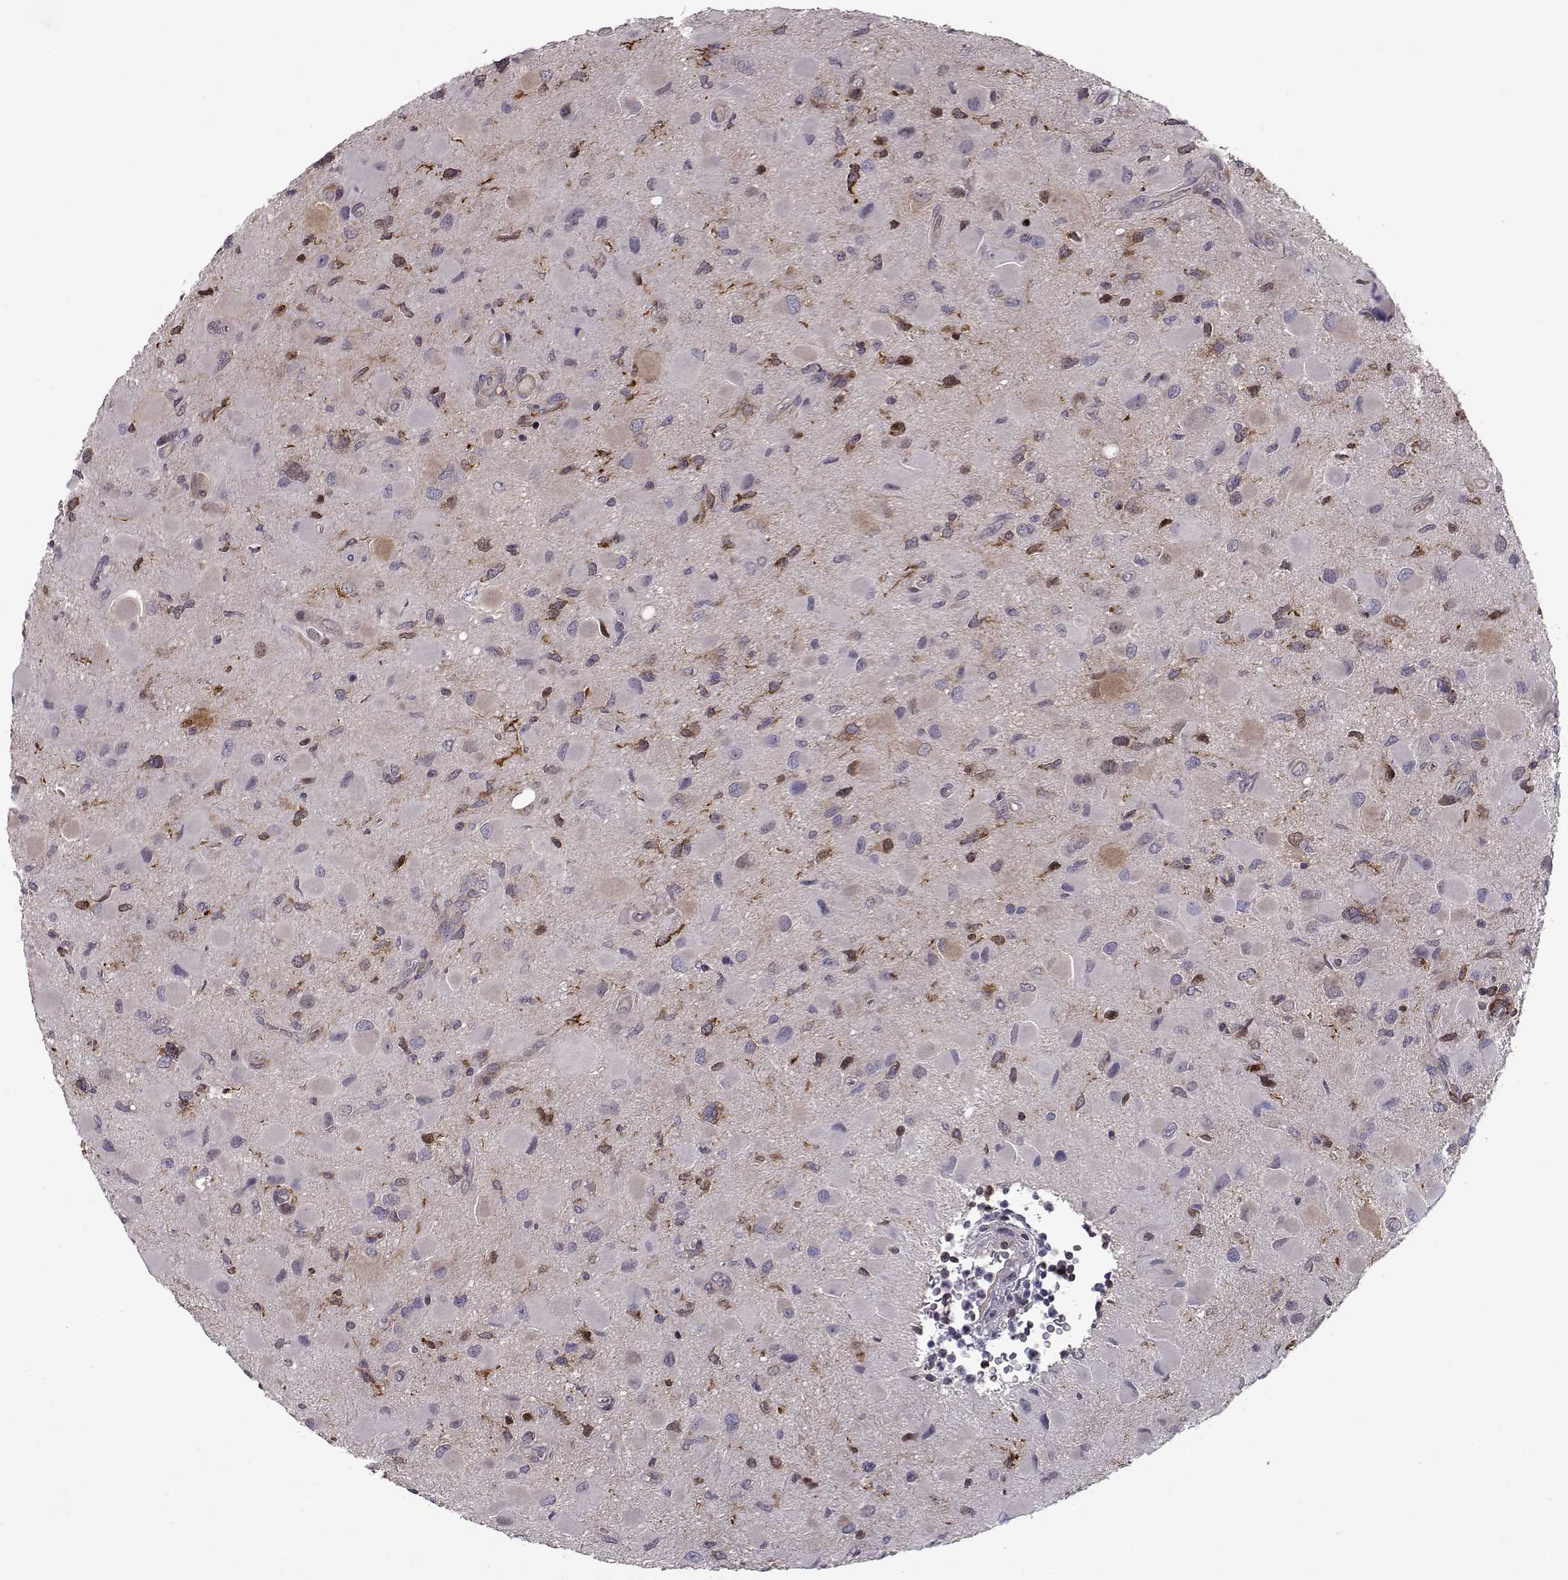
{"staining": {"intensity": "negative", "quantity": "none", "location": "none"}, "tissue": "glioma", "cell_type": "Tumor cells", "image_type": "cancer", "snomed": [{"axis": "morphology", "description": "Glioma, malignant, Low grade"}, {"axis": "topography", "description": "Brain"}], "caption": "High magnification brightfield microscopy of malignant glioma (low-grade) stained with DAB (brown) and counterstained with hematoxylin (blue): tumor cells show no significant positivity.", "gene": "RANBP1", "patient": {"sex": "female", "age": 32}}